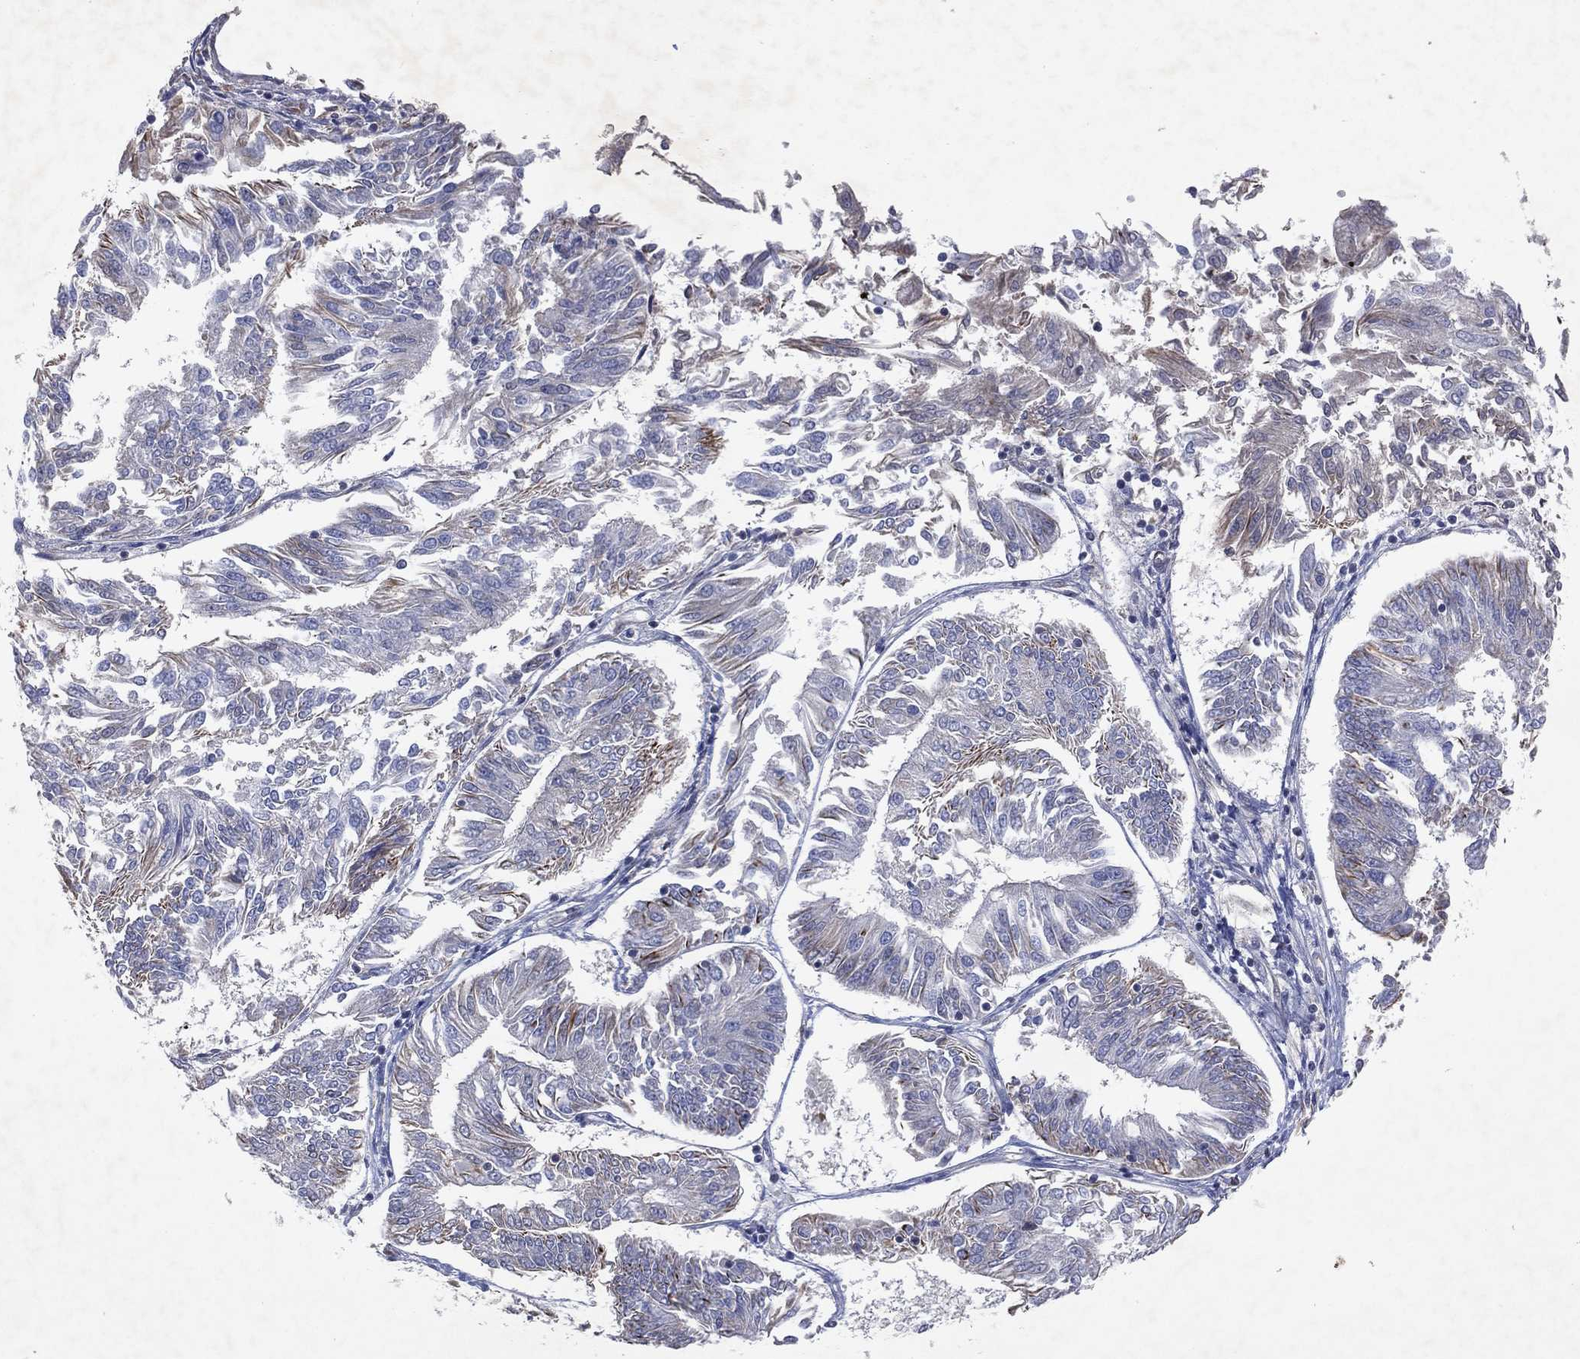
{"staining": {"intensity": "negative", "quantity": "none", "location": "none"}, "tissue": "endometrial cancer", "cell_type": "Tumor cells", "image_type": "cancer", "snomed": [{"axis": "morphology", "description": "Adenocarcinoma, NOS"}, {"axis": "topography", "description": "Endometrium"}], "caption": "Immunohistochemistry (IHC) image of human adenocarcinoma (endometrial) stained for a protein (brown), which displays no positivity in tumor cells.", "gene": "FLI1", "patient": {"sex": "female", "age": 58}}